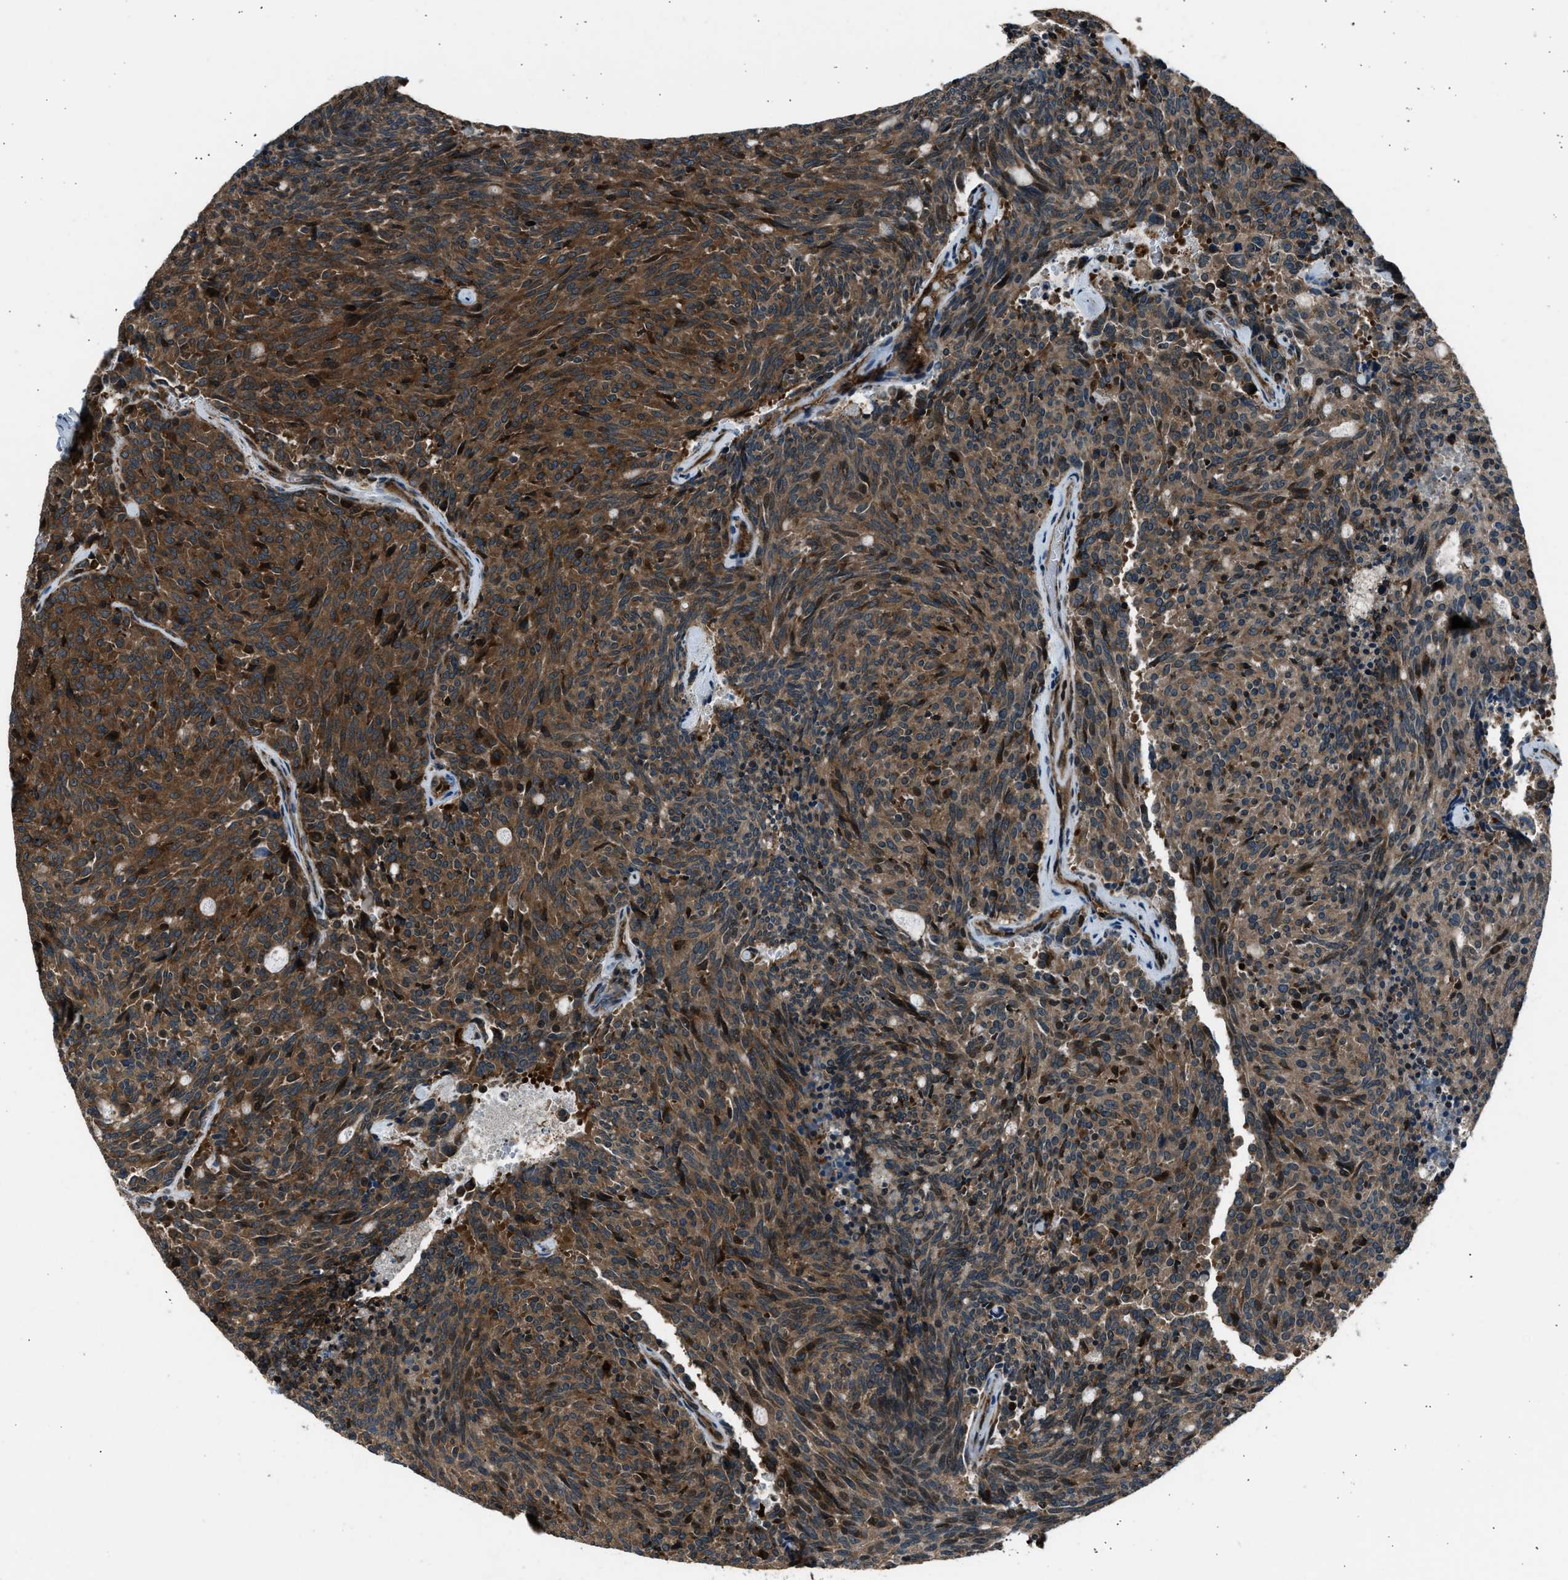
{"staining": {"intensity": "moderate", "quantity": ">75%", "location": "cytoplasmic/membranous,nuclear"}, "tissue": "carcinoid", "cell_type": "Tumor cells", "image_type": "cancer", "snomed": [{"axis": "morphology", "description": "Carcinoid, malignant, NOS"}, {"axis": "topography", "description": "Pancreas"}], "caption": "Protein expression analysis of human carcinoid reveals moderate cytoplasmic/membranous and nuclear staining in about >75% of tumor cells.", "gene": "SNX30", "patient": {"sex": "female", "age": 54}}